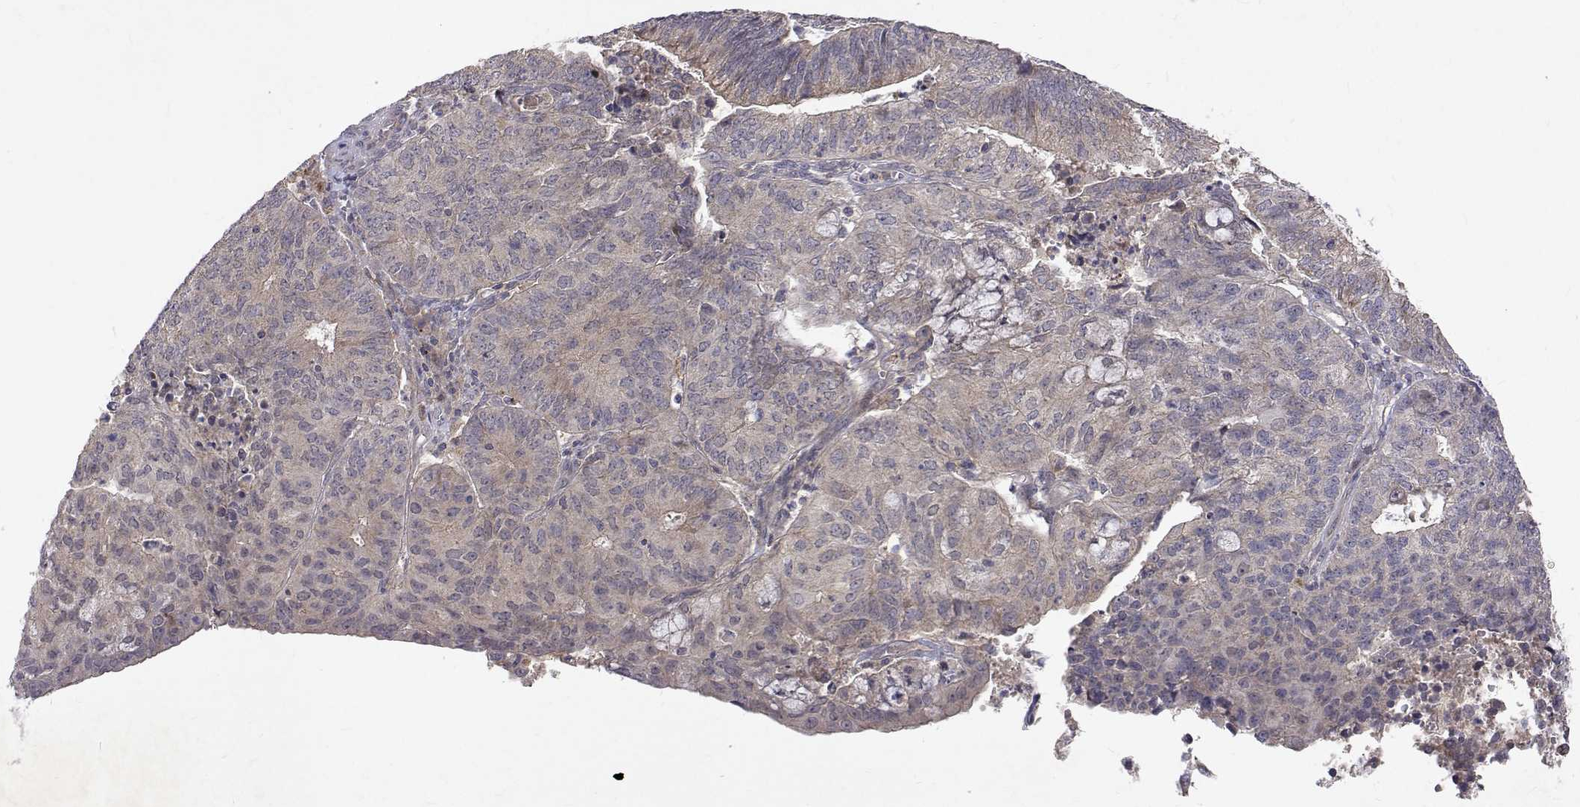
{"staining": {"intensity": "weak", "quantity": "<25%", "location": "cytoplasmic/membranous"}, "tissue": "endometrial cancer", "cell_type": "Tumor cells", "image_type": "cancer", "snomed": [{"axis": "morphology", "description": "Adenocarcinoma, NOS"}, {"axis": "topography", "description": "Endometrium"}], "caption": "A micrograph of human endometrial cancer (adenocarcinoma) is negative for staining in tumor cells.", "gene": "ALKBH8", "patient": {"sex": "female", "age": 82}}